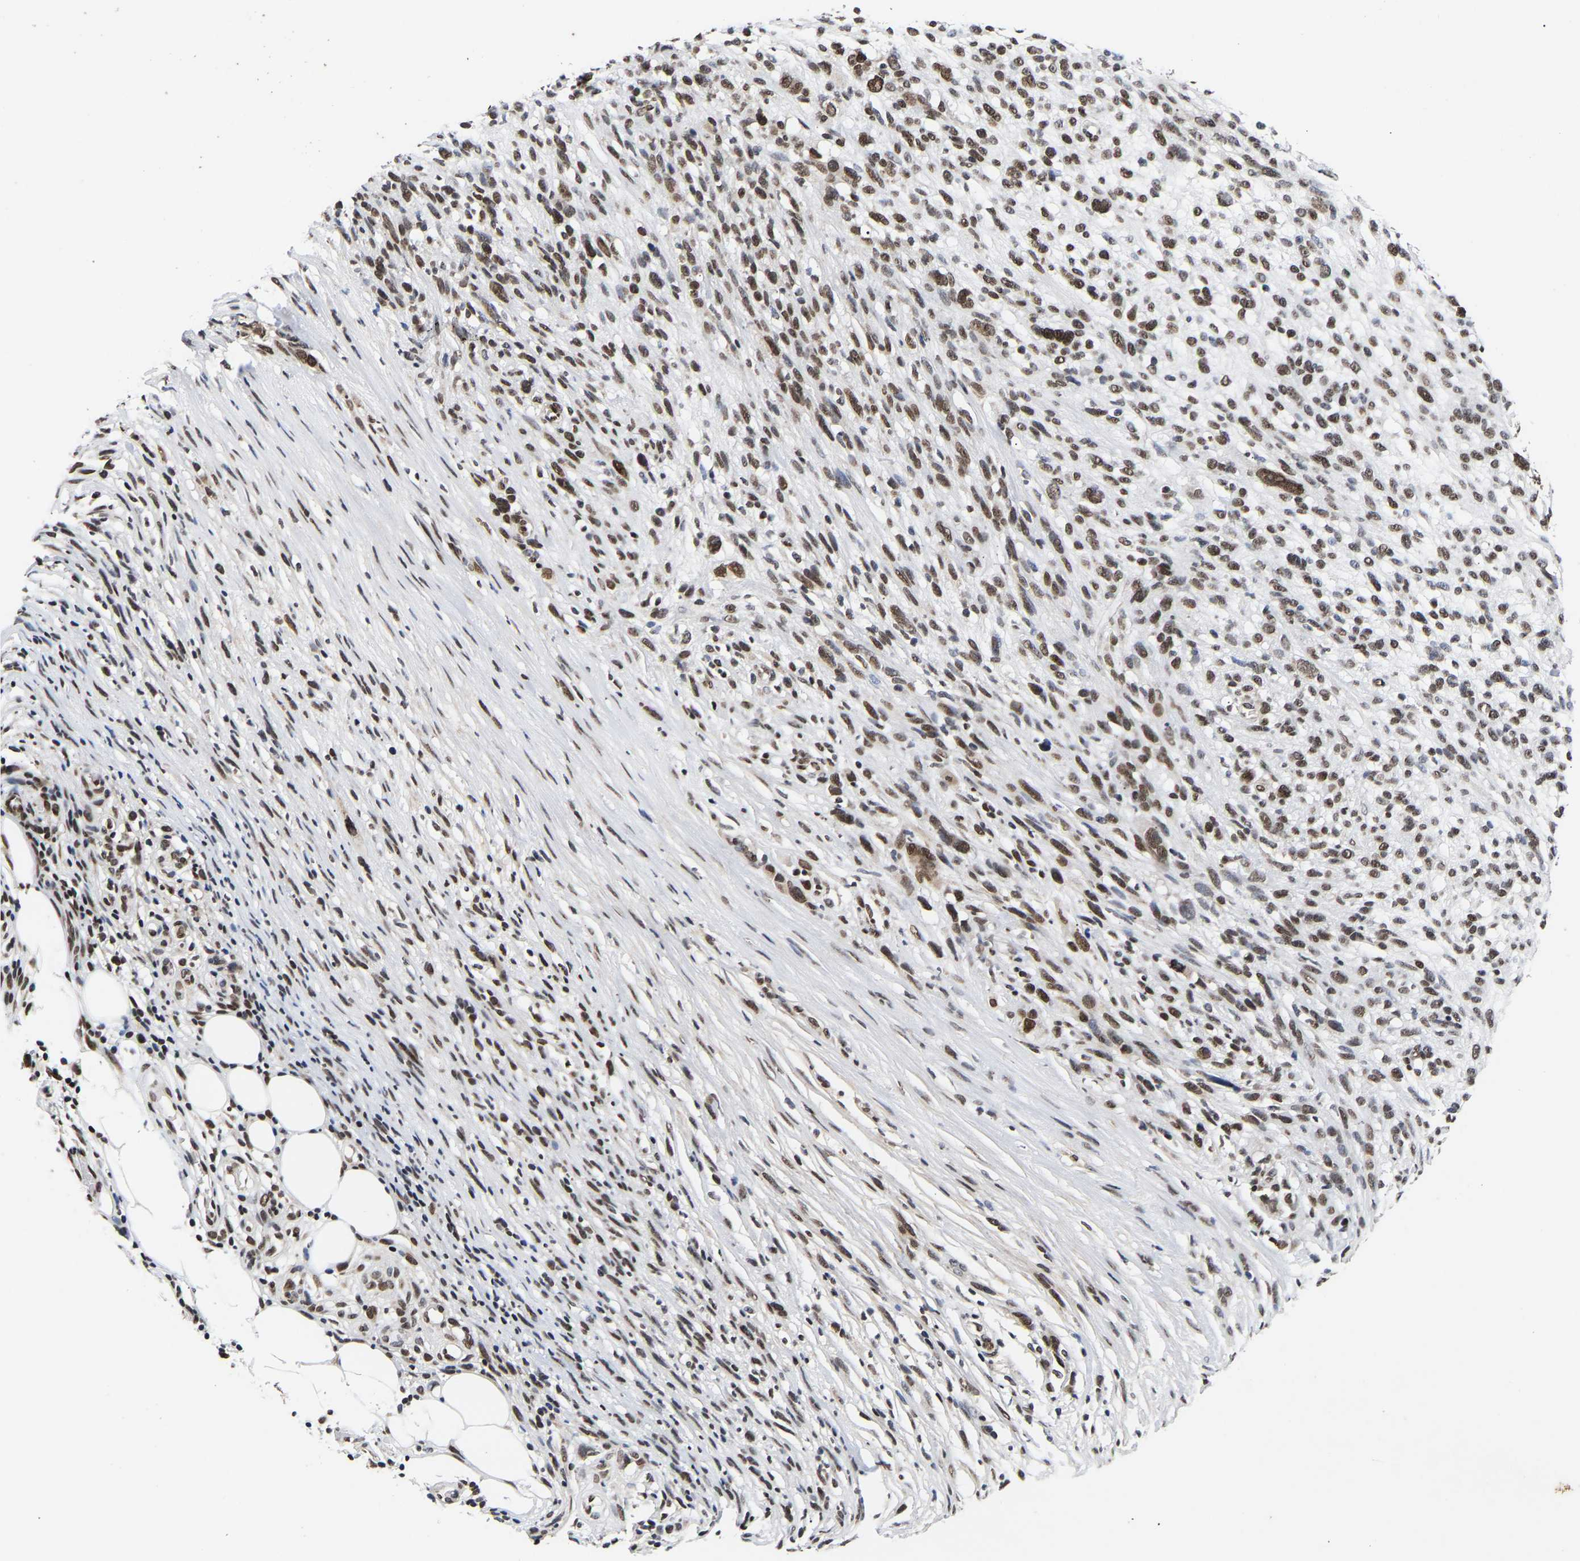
{"staining": {"intensity": "strong", "quantity": ">75%", "location": "nuclear"}, "tissue": "melanoma", "cell_type": "Tumor cells", "image_type": "cancer", "snomed": [{"axis": "morphology", "description": "Malignant melanoma, NOS"}, {"axis": "topography", "description": "Skin"}], "caption": "Strong nuclear positivity for a protein is identified in about >75% of tumor cells of melanoma using IHC.", "gene": "PSIP1", "patient": {"sex": "female", "age": 55}}